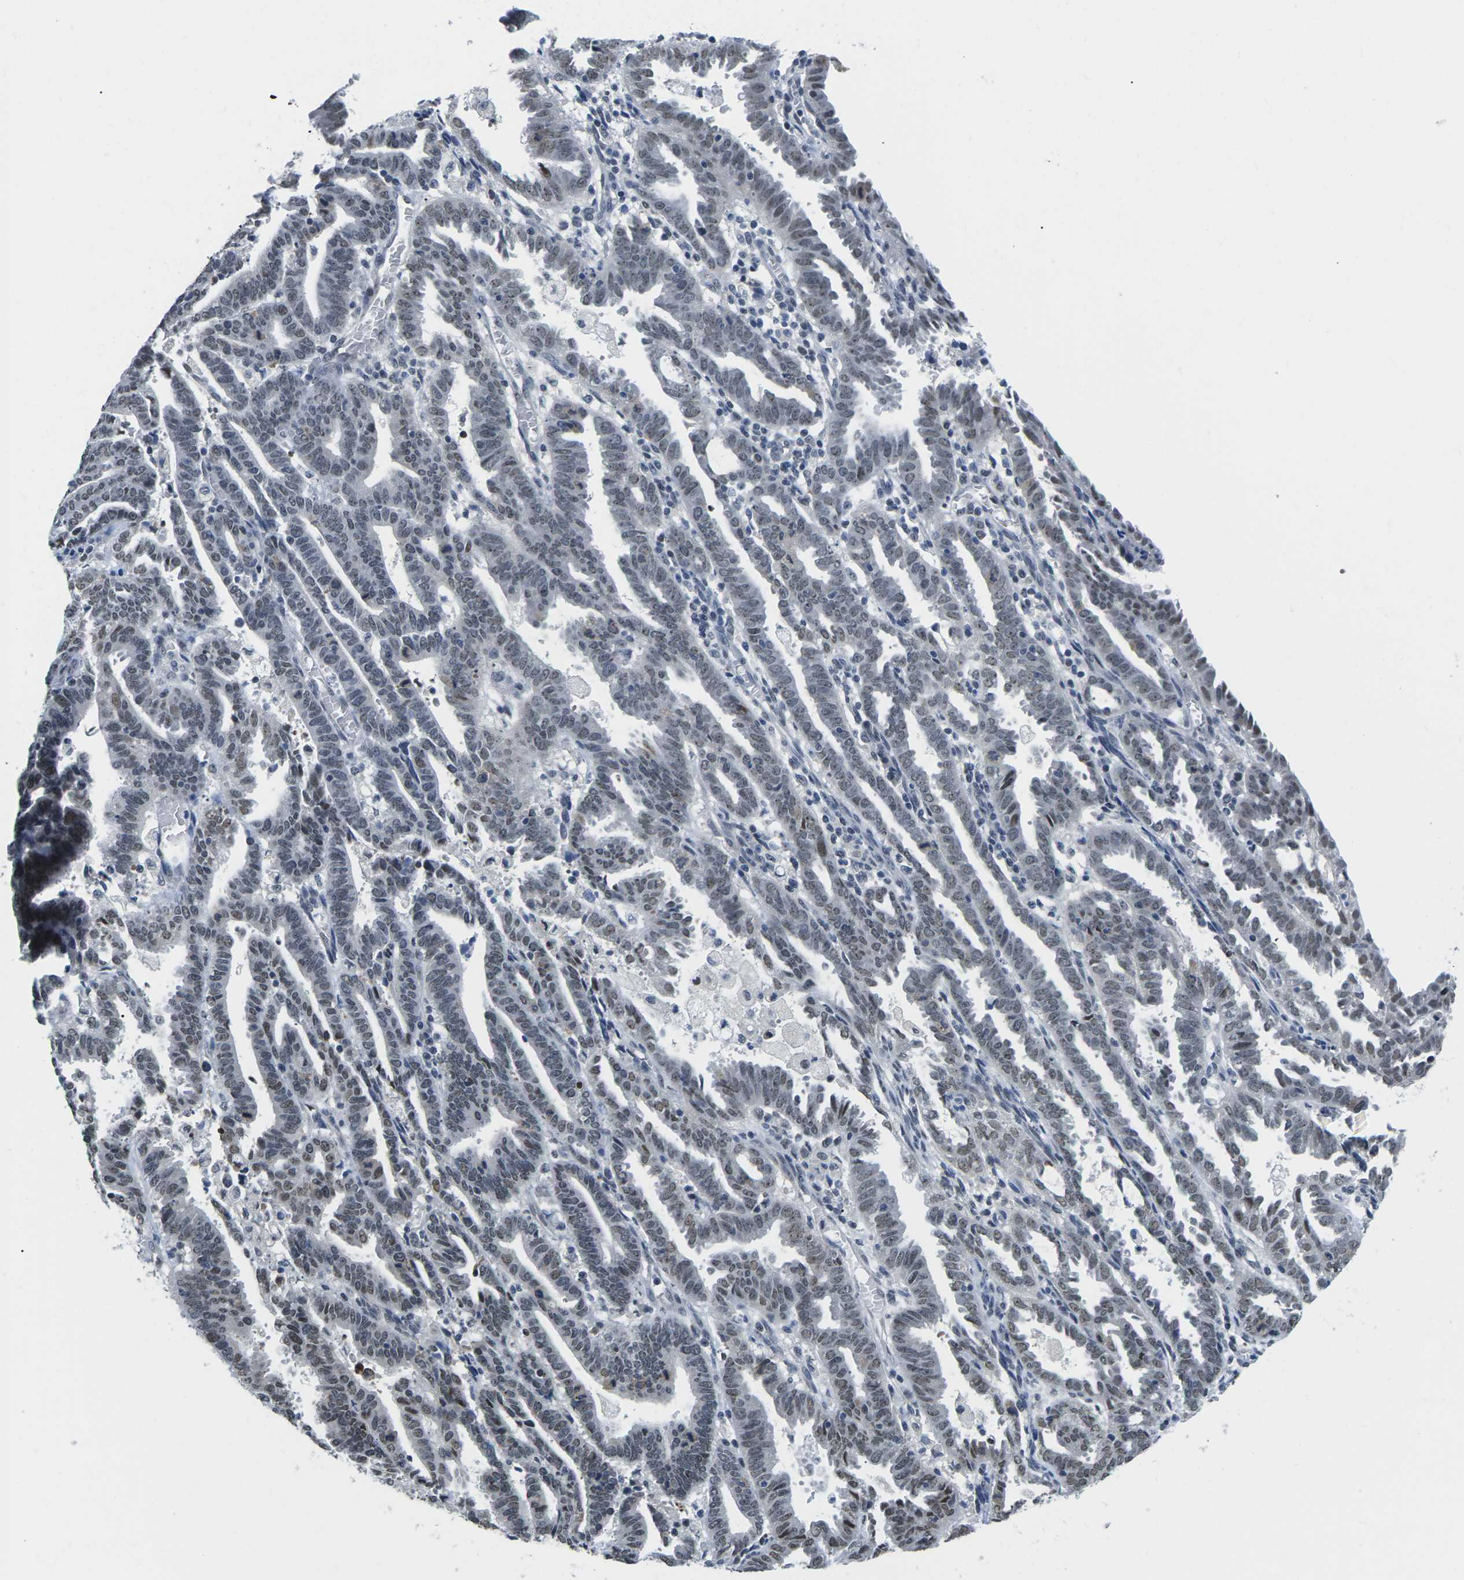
{"staining": {"intensity": "weak", "quantity": "25%-75%", "location": "nuclear"}, "tissue": "endometrial cancer", "cell_type": "Tumor cells", "image_type": "cancer", "snomed": [{"axis": "morphology", "description": "Adenocarcinoma, NOS"}, {"axis": "topography", "description": "Uterus"}], "caption": "DAB immunohistochemical staining of human endometrial cancer demonstrates weak nuclear protein expression in about 25%-75% of tumor cells.", "gene": "NSRP1", "patient": {"sex": "female", "age": 83}}